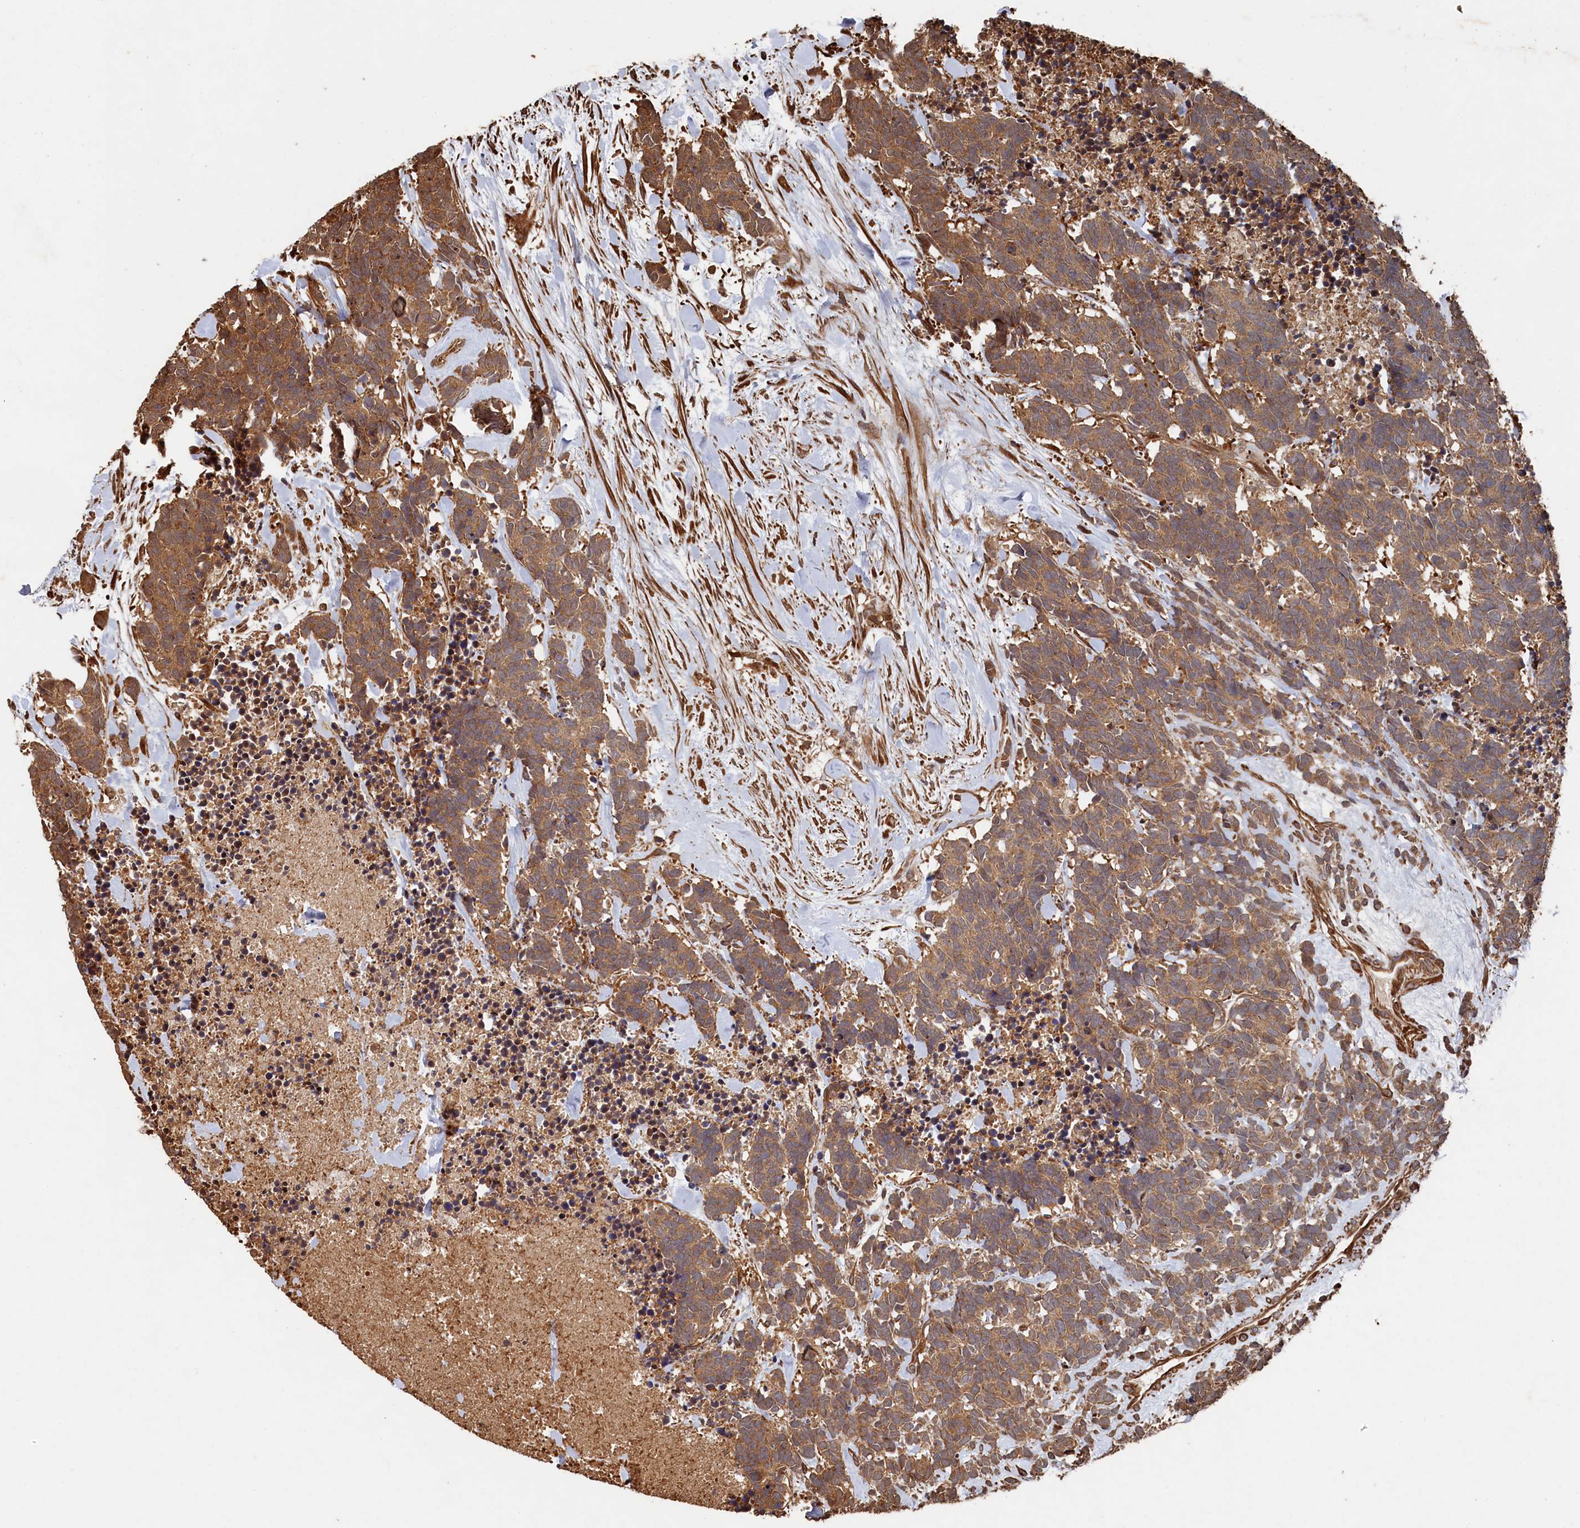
{"staining": {"intensity": "moderate", "quantity": ">75%", "location": "cytoplasmic/membranous"}, "tissue": "carcinoid", "cell_type": "Tumor cells", "image_type": "cancer", "snomed": [{"axis": "morphology", "description": "Carcinoma, NOS"}, {"axis": "morphology", "description": "Carcinoid, malignant, NOS"}, {"axis": "topography", "description": "Prostate"}], "caption": "Protein staining of carcinoma tissue shows moderate cytoplasmic/membranous expression in approximately >75% of tumor cells.", "gene": "PIGN", "patient": {"sex": "male", "age": 57}}